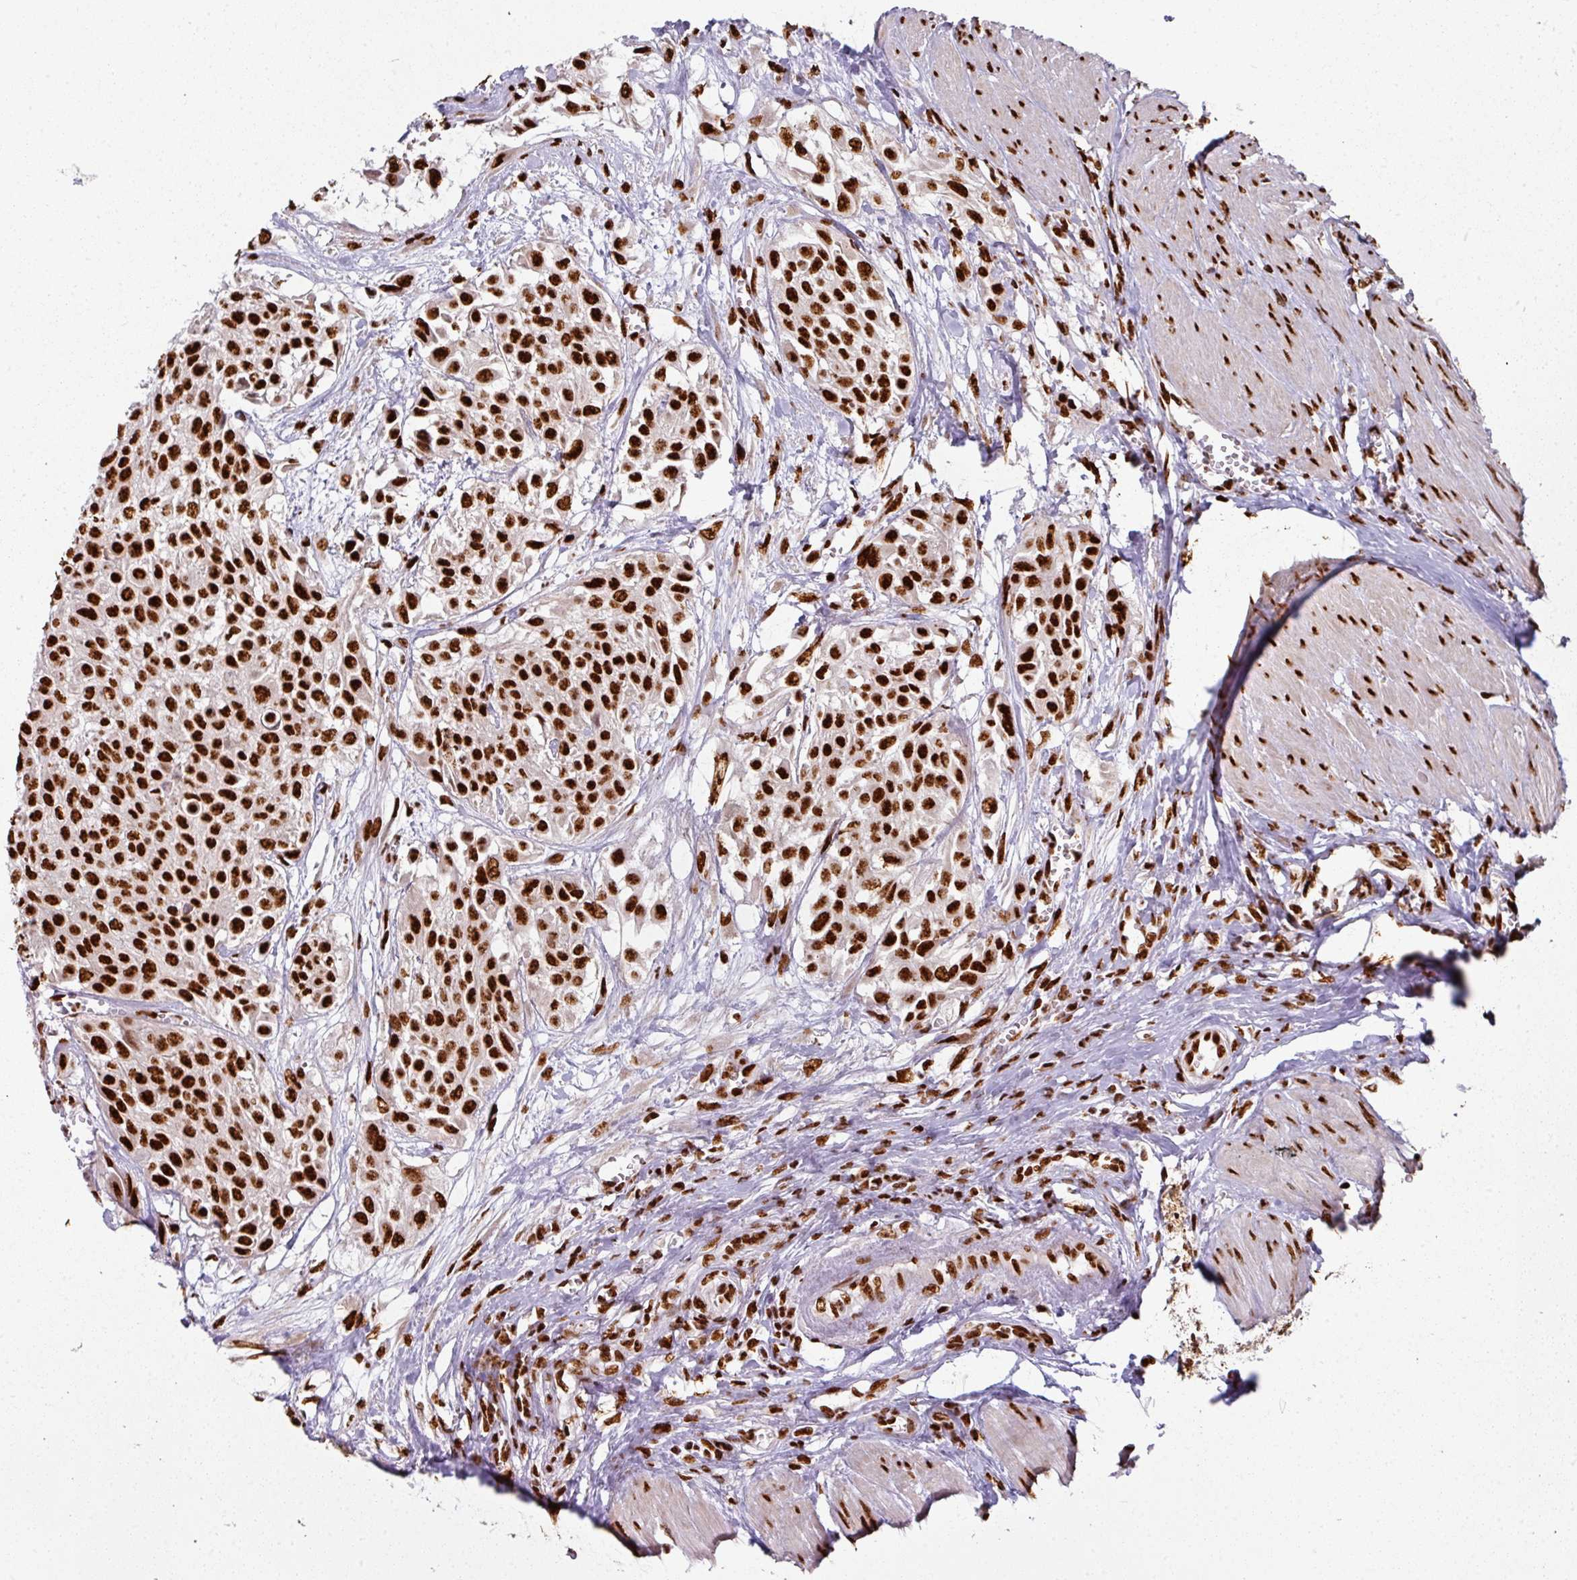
{"staining": {"intensity": "strong", "quantity": ">75%", "location": "nuclear"}, "tissue": "urothelial cancer", "cell_type": "Tumor cells", "image_type": "cancer", "snomed": [{"axis": "morphology", "description": "Urothelial carcinoma, High grade"}, {"axis": "topography", "description": "Urinary bladder"}], "caption": "A brown stain labels strong nuclear expression of a protein in high-grade urothelial carcinoma tumor cells.", "gene": "SIK3", "patient": {"sex": "male", "age": 57}}